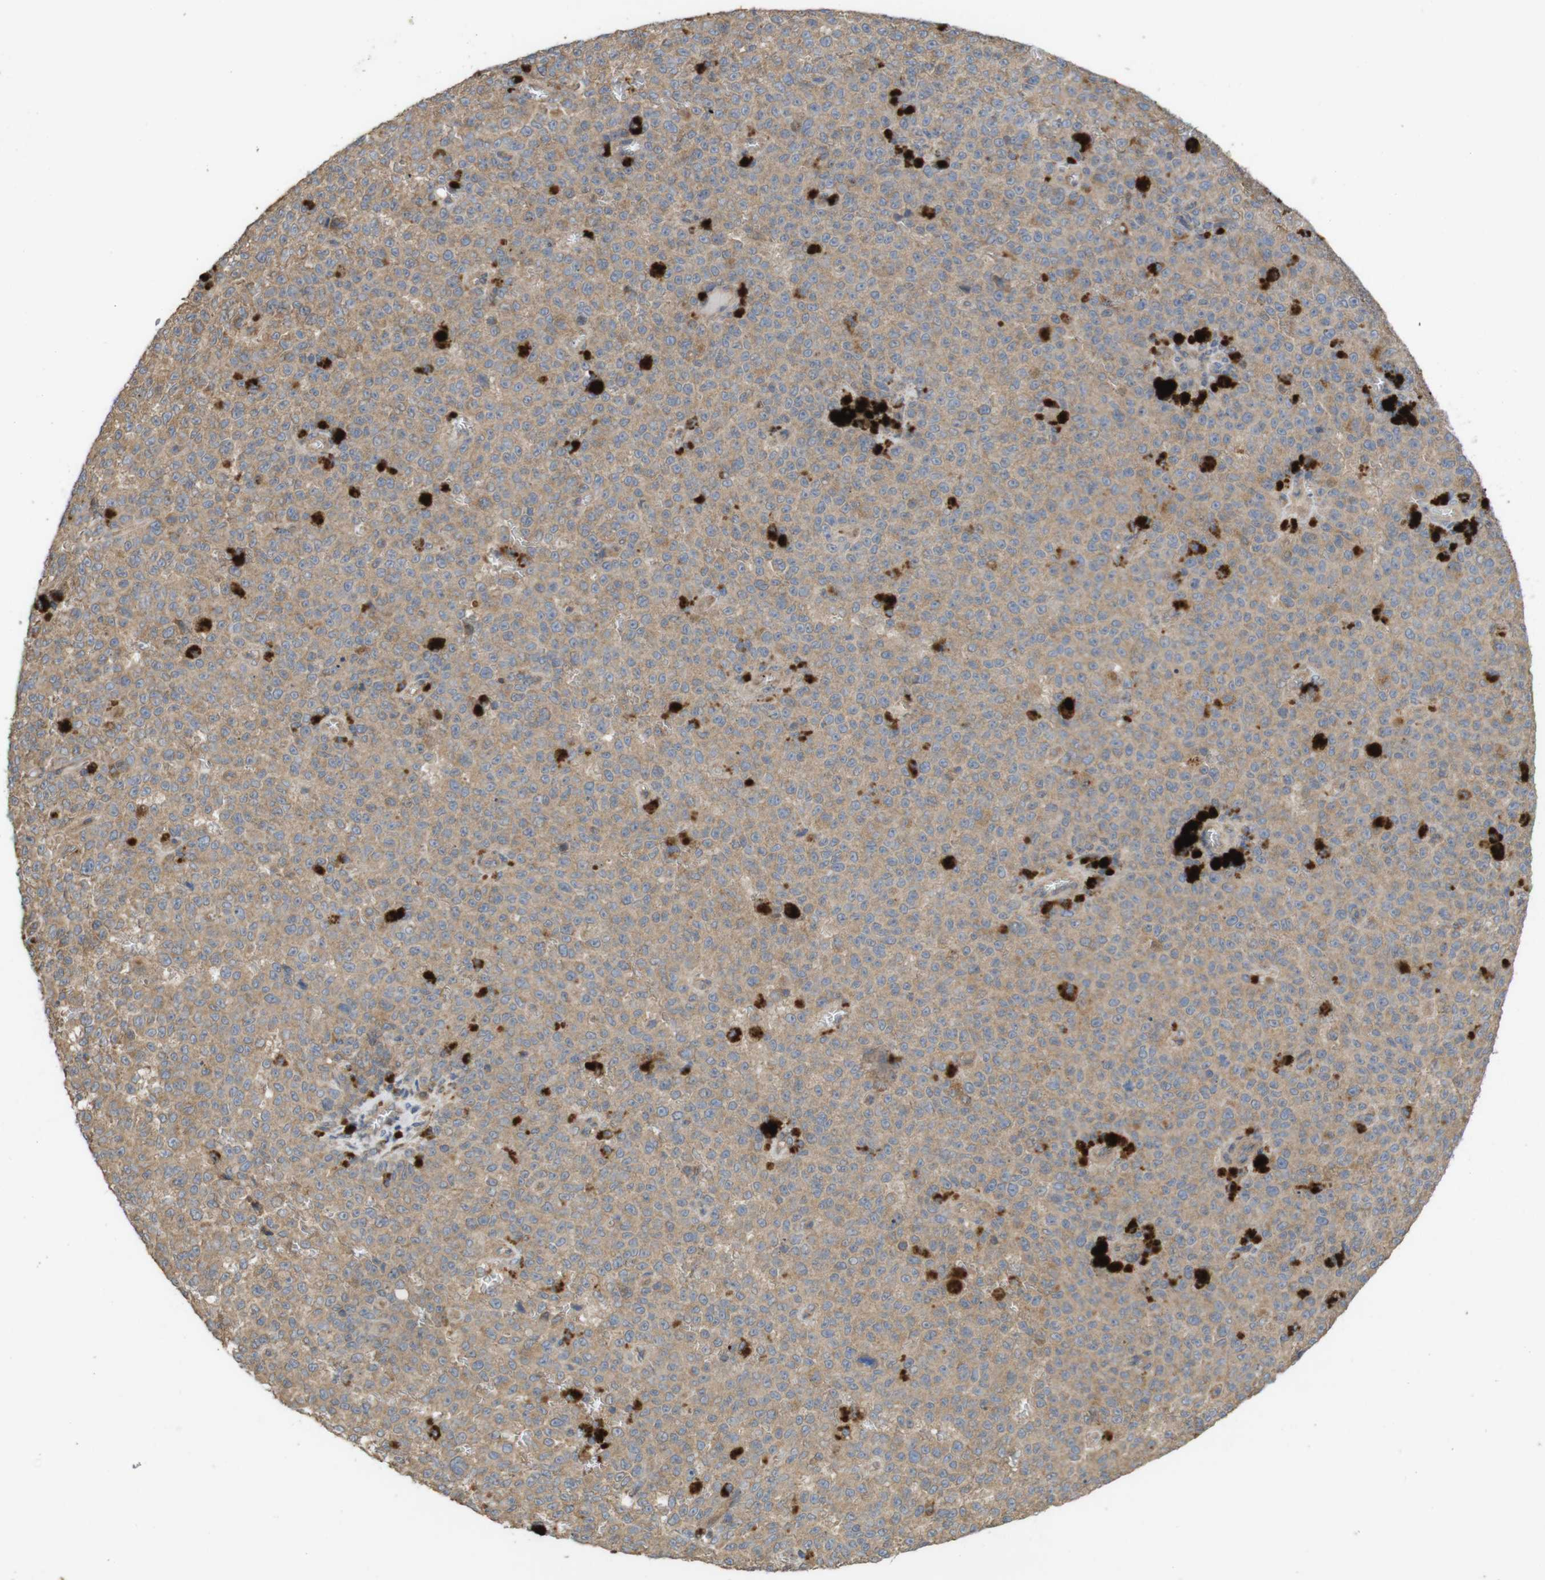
{"staining": {"intensity": "moderate", "quantity": ">75%", "location": "cytoplasmic/membranous"}, "tissue": "melanoma", "cell_type": "Tumor cells", "image_type": "cancer", "snomed": [{"axis": "morphology", "description": "Malignant melanoma, NOS"}, {"axis": "topography", "description": "Skin"}], "caption": "A photomicrograph of human malignant melanoma stained for a protein reveals moderate cytoplasmic/membranous brown staining in tumor cells.", "gene": "KCNS3", "patient": {"sex": "female", "age": 82}}